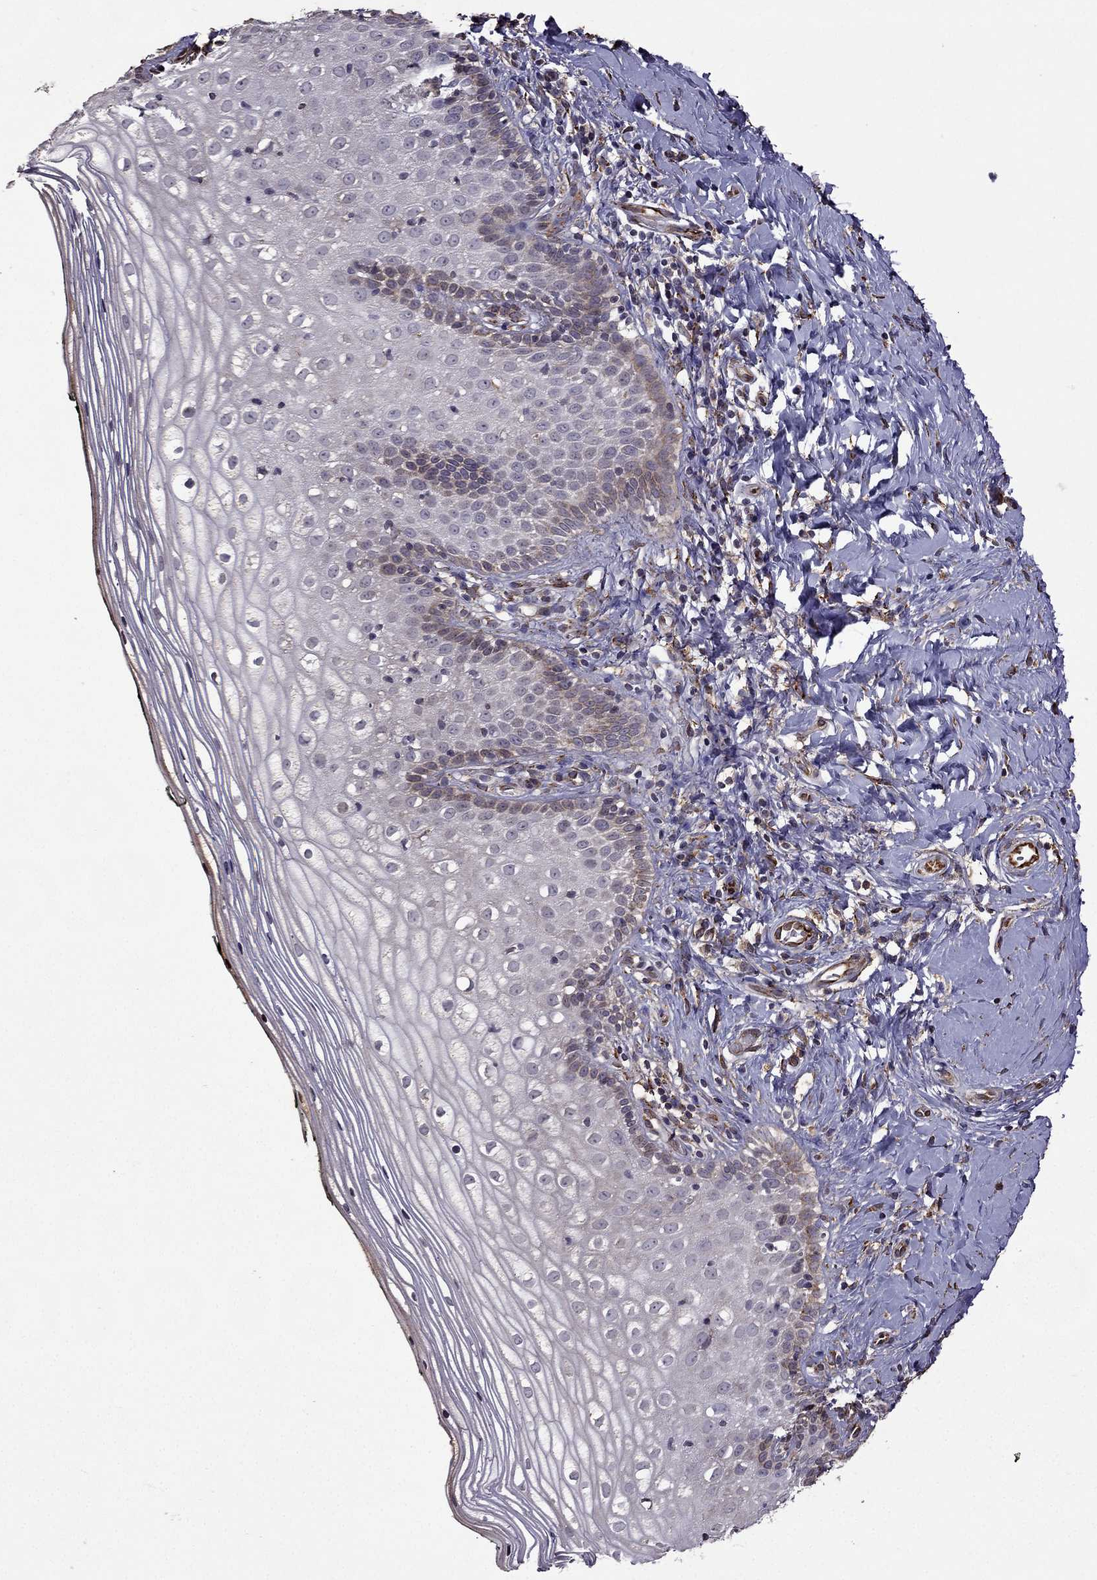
{"staining": {"intensity": "weak", "quantity": "<25%", "location": "cytoplasmic/membranous"}, "tissue": "vagina", "cell_type": "Squamous epithelial cells", "image_type": "normal", "snomed": [{"axis": "morphology", "description": "Normal tissue, NOS"}, {"axis": "topography", "description": "Vagina"}], "caption": "A histopathology image of vagina stained for a protein exhibits no brown staining in squamous epithelial cells. Nuclei are stained in blue.", "gene": "IKBIP", "patient": {"sex": "female", "age": 47}}